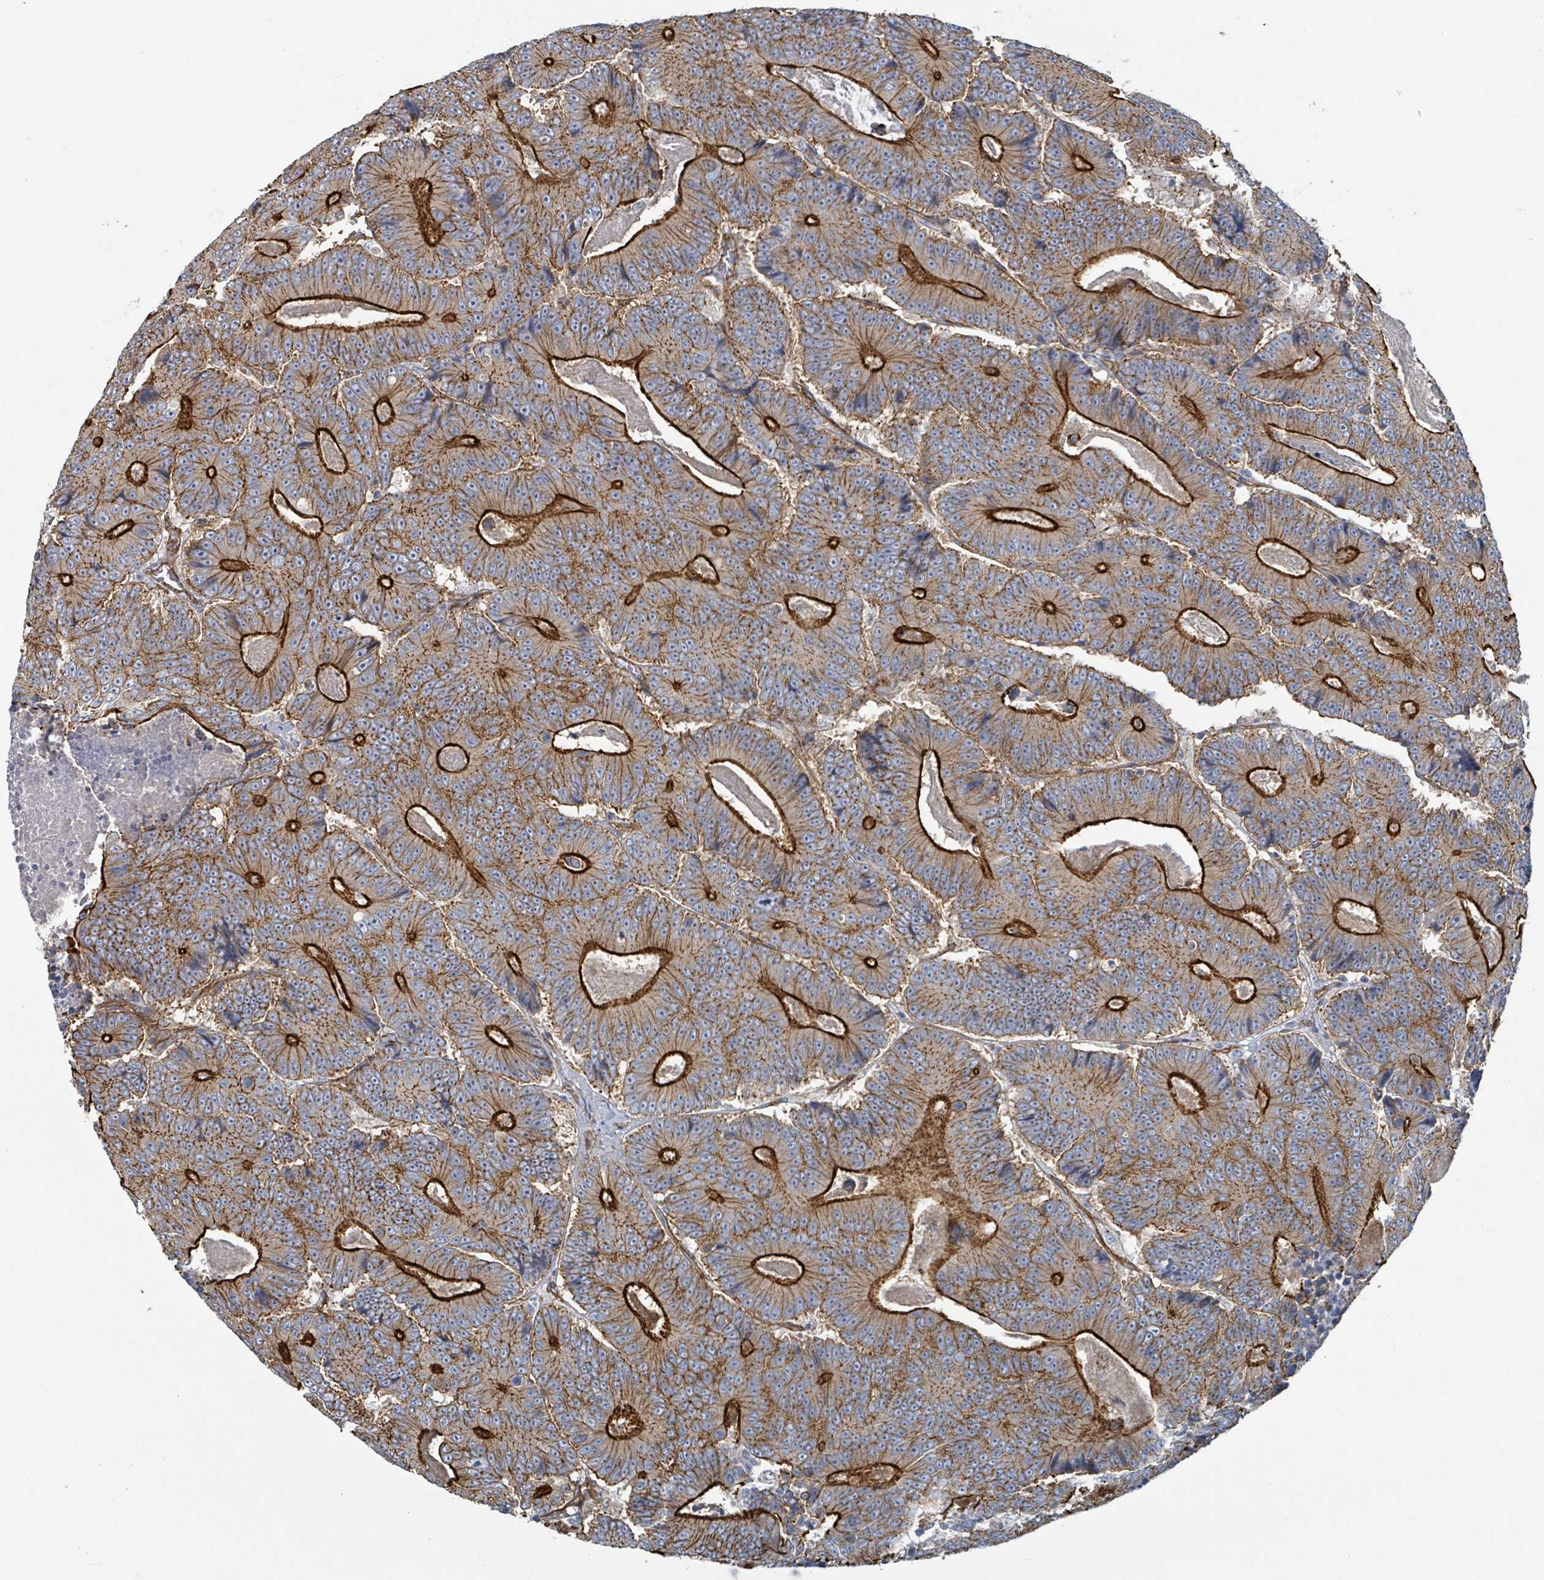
{"staining": {"intensity": "strong", "quantity": "25%-75%", "location": "cytoplasmic/membranous"}, "tissue": "colorectal cancer", "cell_type": "Tumor cells", "image_type": "cancer", "snomed": [{"axis": "morphology", "description": "Adenocarcinoma, NOS"}, {"axis": "topography", "description": "Colon"}], "caption": "Adenocarcinoma (colorectal) was stained to show a protein in brown. There is high levels of strong cytoplasmic/membranous expression in approximately 25%-75% of tumor cells.", "gene": "LDOC1", "patient": {"sex": "male", "age": 83}}